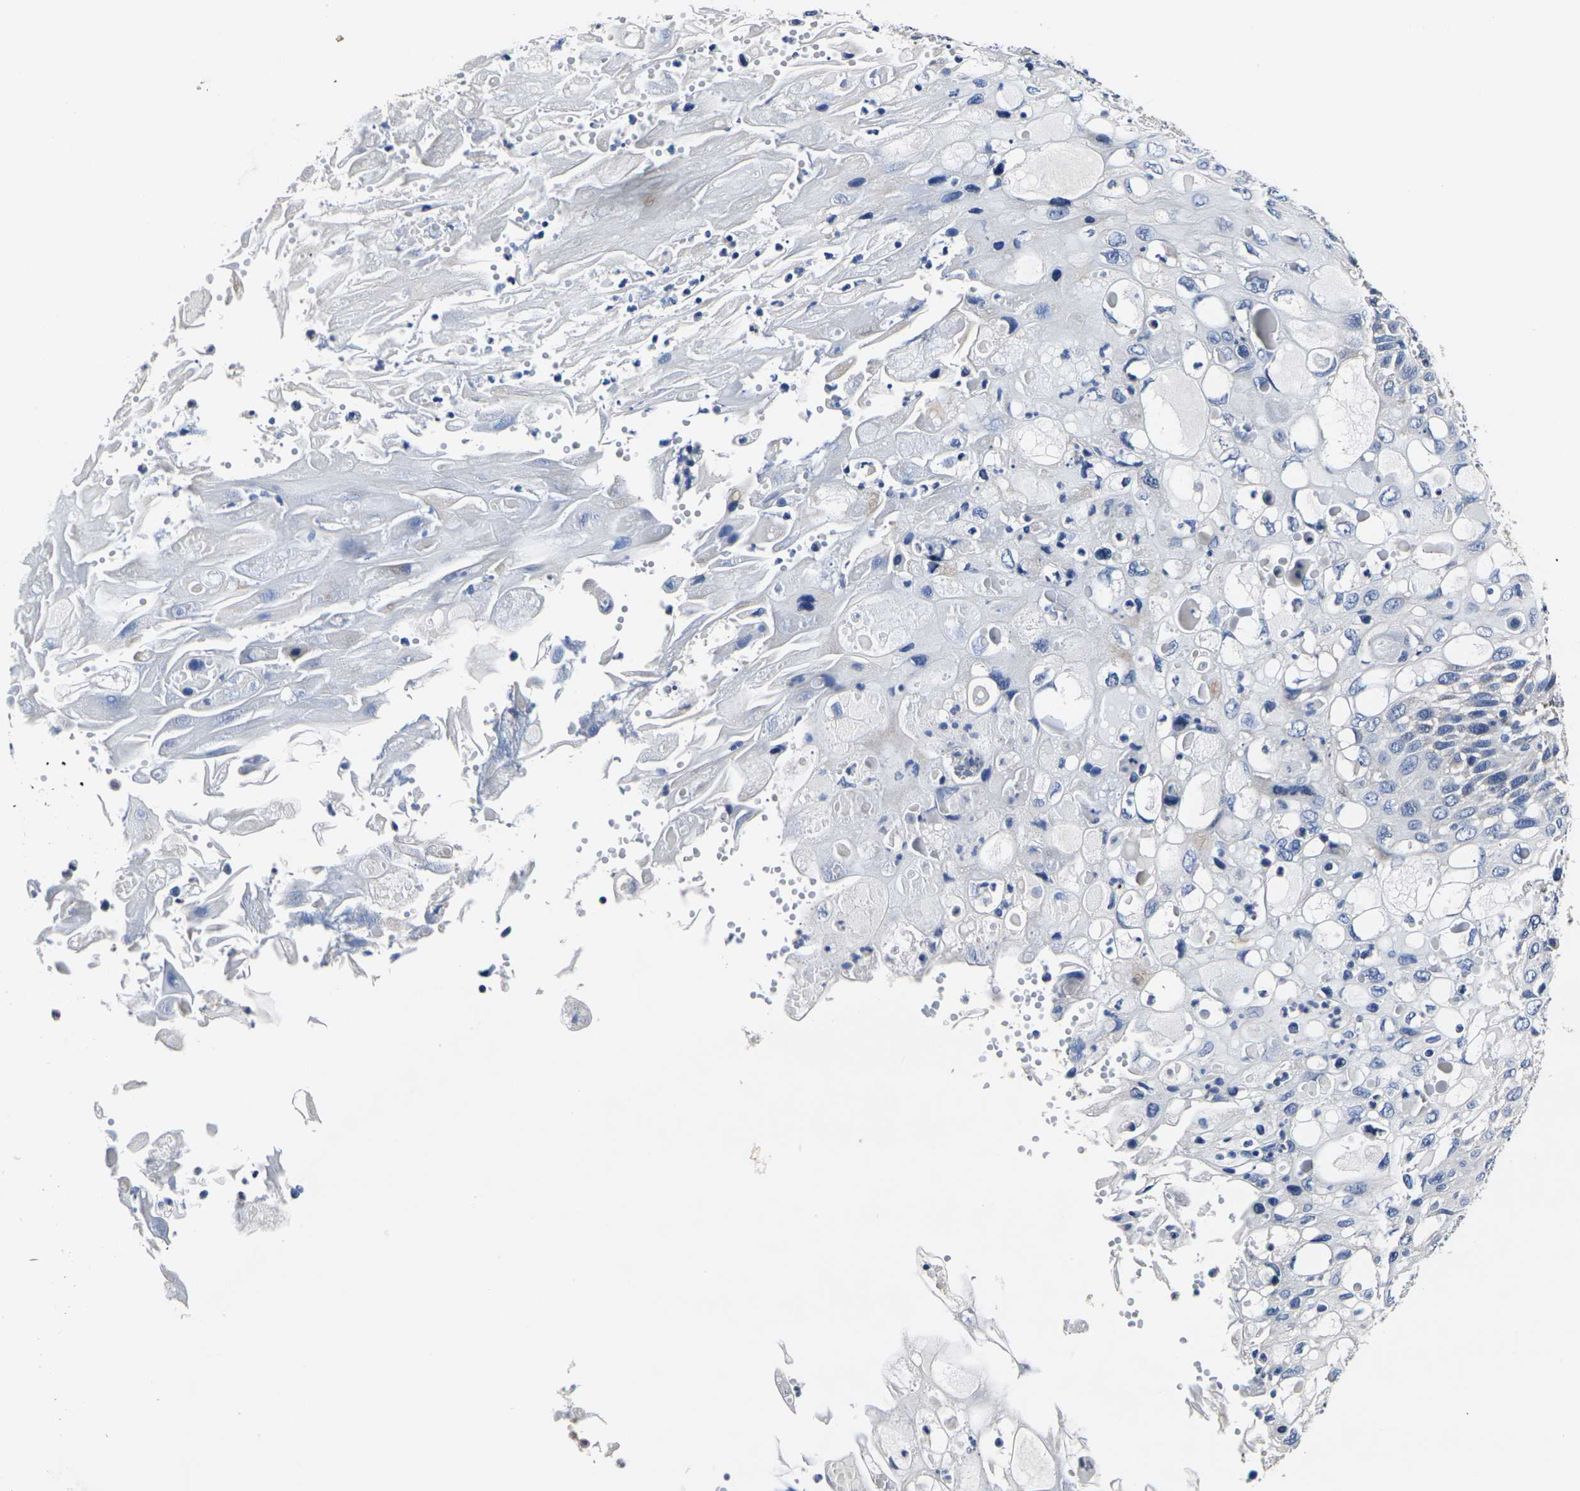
{"staining": {"intensity": "negative", "quantity": "none", "location": "none"}, "tissue": "cervical cancer", "cell_type": "Tumor cells", "image_type": "cancer", "snomed": [{"axis": "morphology", "description": "Squamous cell carcinoma, NOS"}, {"axis": "topography", "description": "Cervix"}], "caption": "A micrograph of cervical cancer (squamous cell carcinoma) stained for a protein shows no brown staining in tumor cells.", "gene": "CYP2C8", "patient": {"sex": "female", "age": 70}}